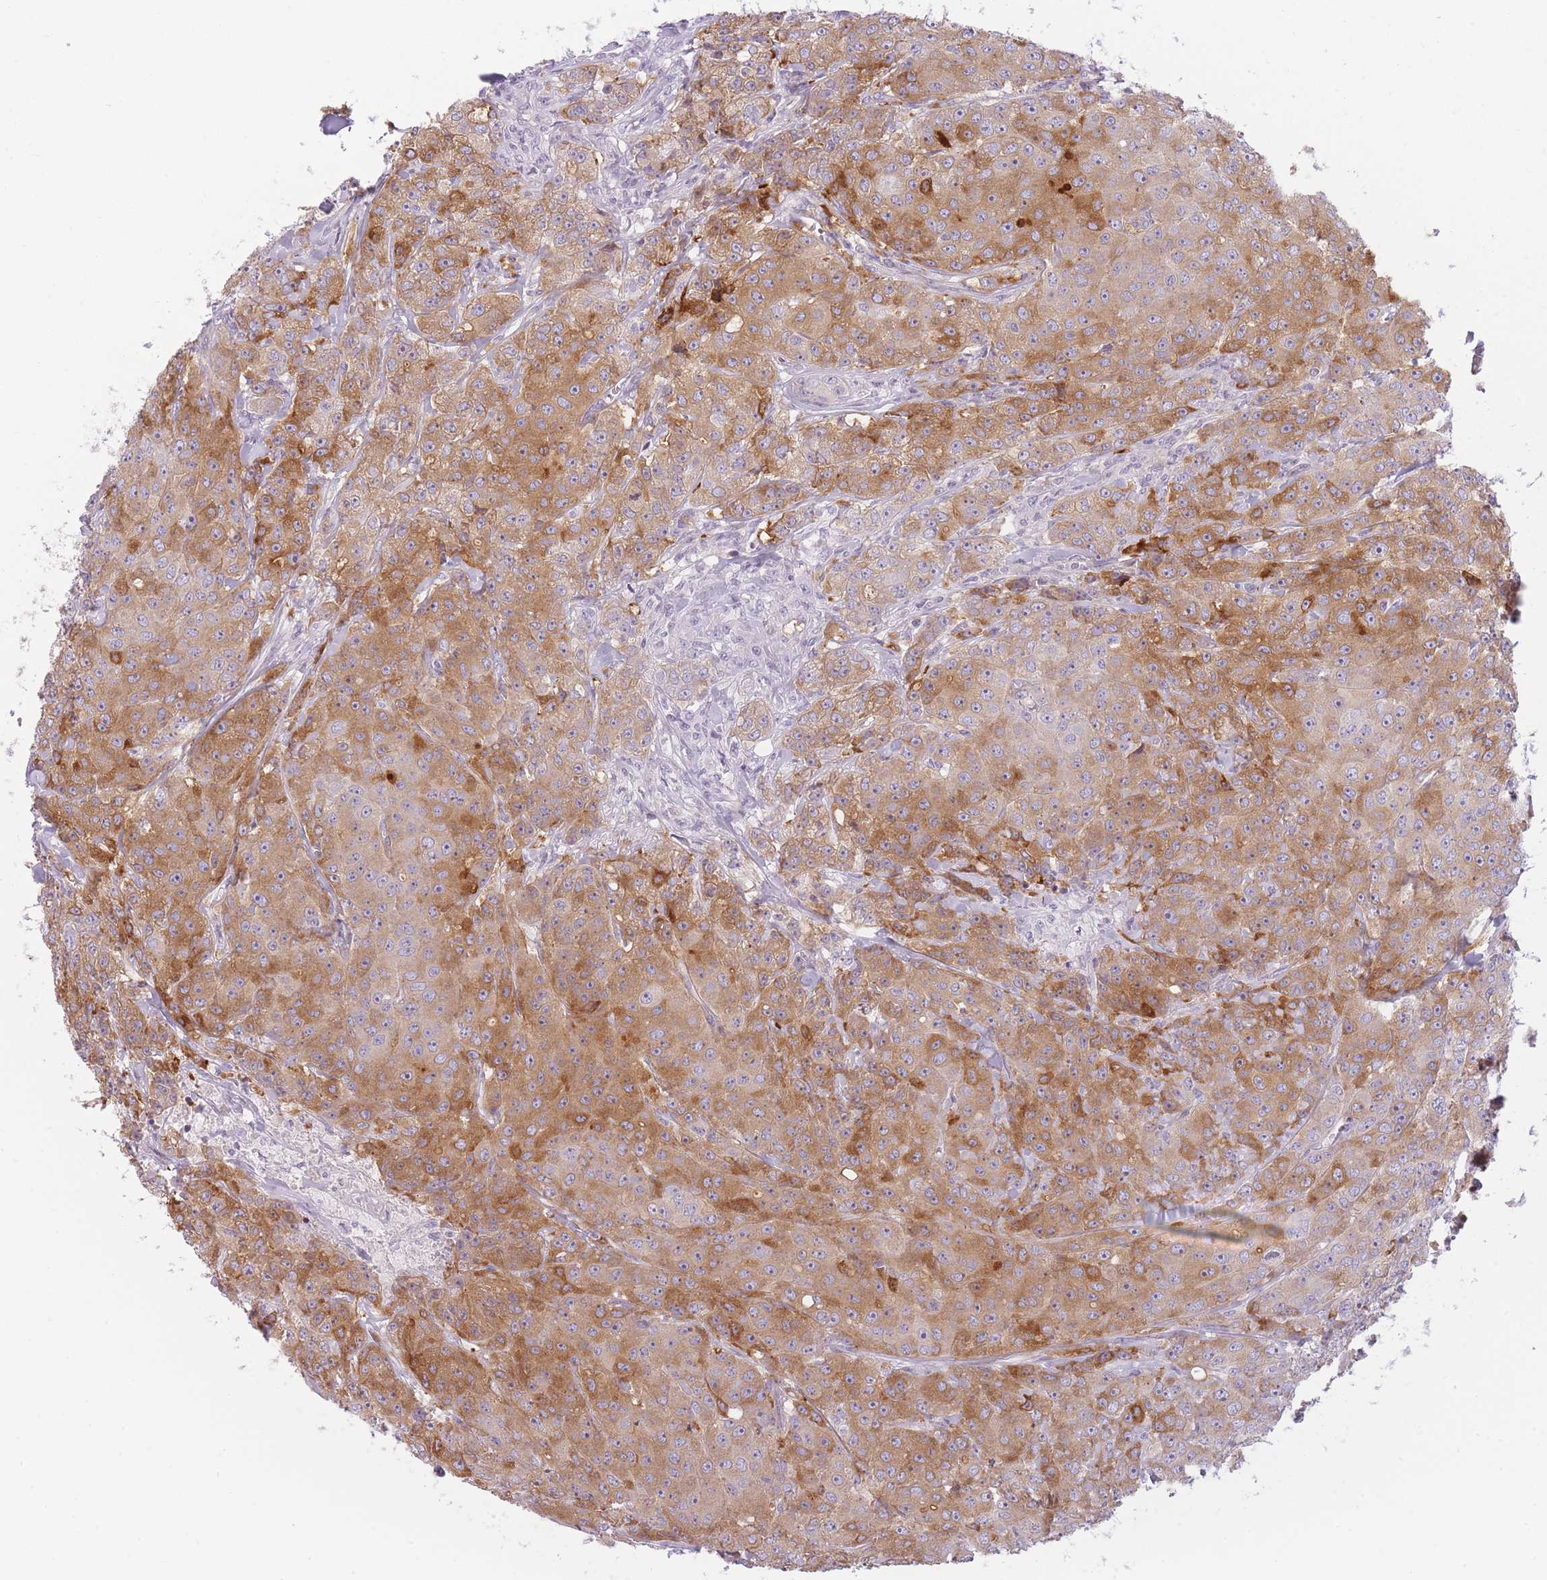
{"staining": {"intensity": "moderate", "quantity": ">75%", "location": "cytoplasmic/membranous"}, "tissue": "breast cancer", "cell_type": "Tumor cells", "image_type": "cancer", "snomed": [{"axis": "morphology", "description": "Duct carcinoma"}, {"axis": "topography", "description": "Breast"}], "caption": "Invasive ductal carcinoma (breast) tissue reveals moderate cytoplasmic/membranous staining in approximately >75% of tumor cells, visualized by immunohistochemistry.", "gene": "GGT1", "patient": {"sex": "female", "age": 43}}